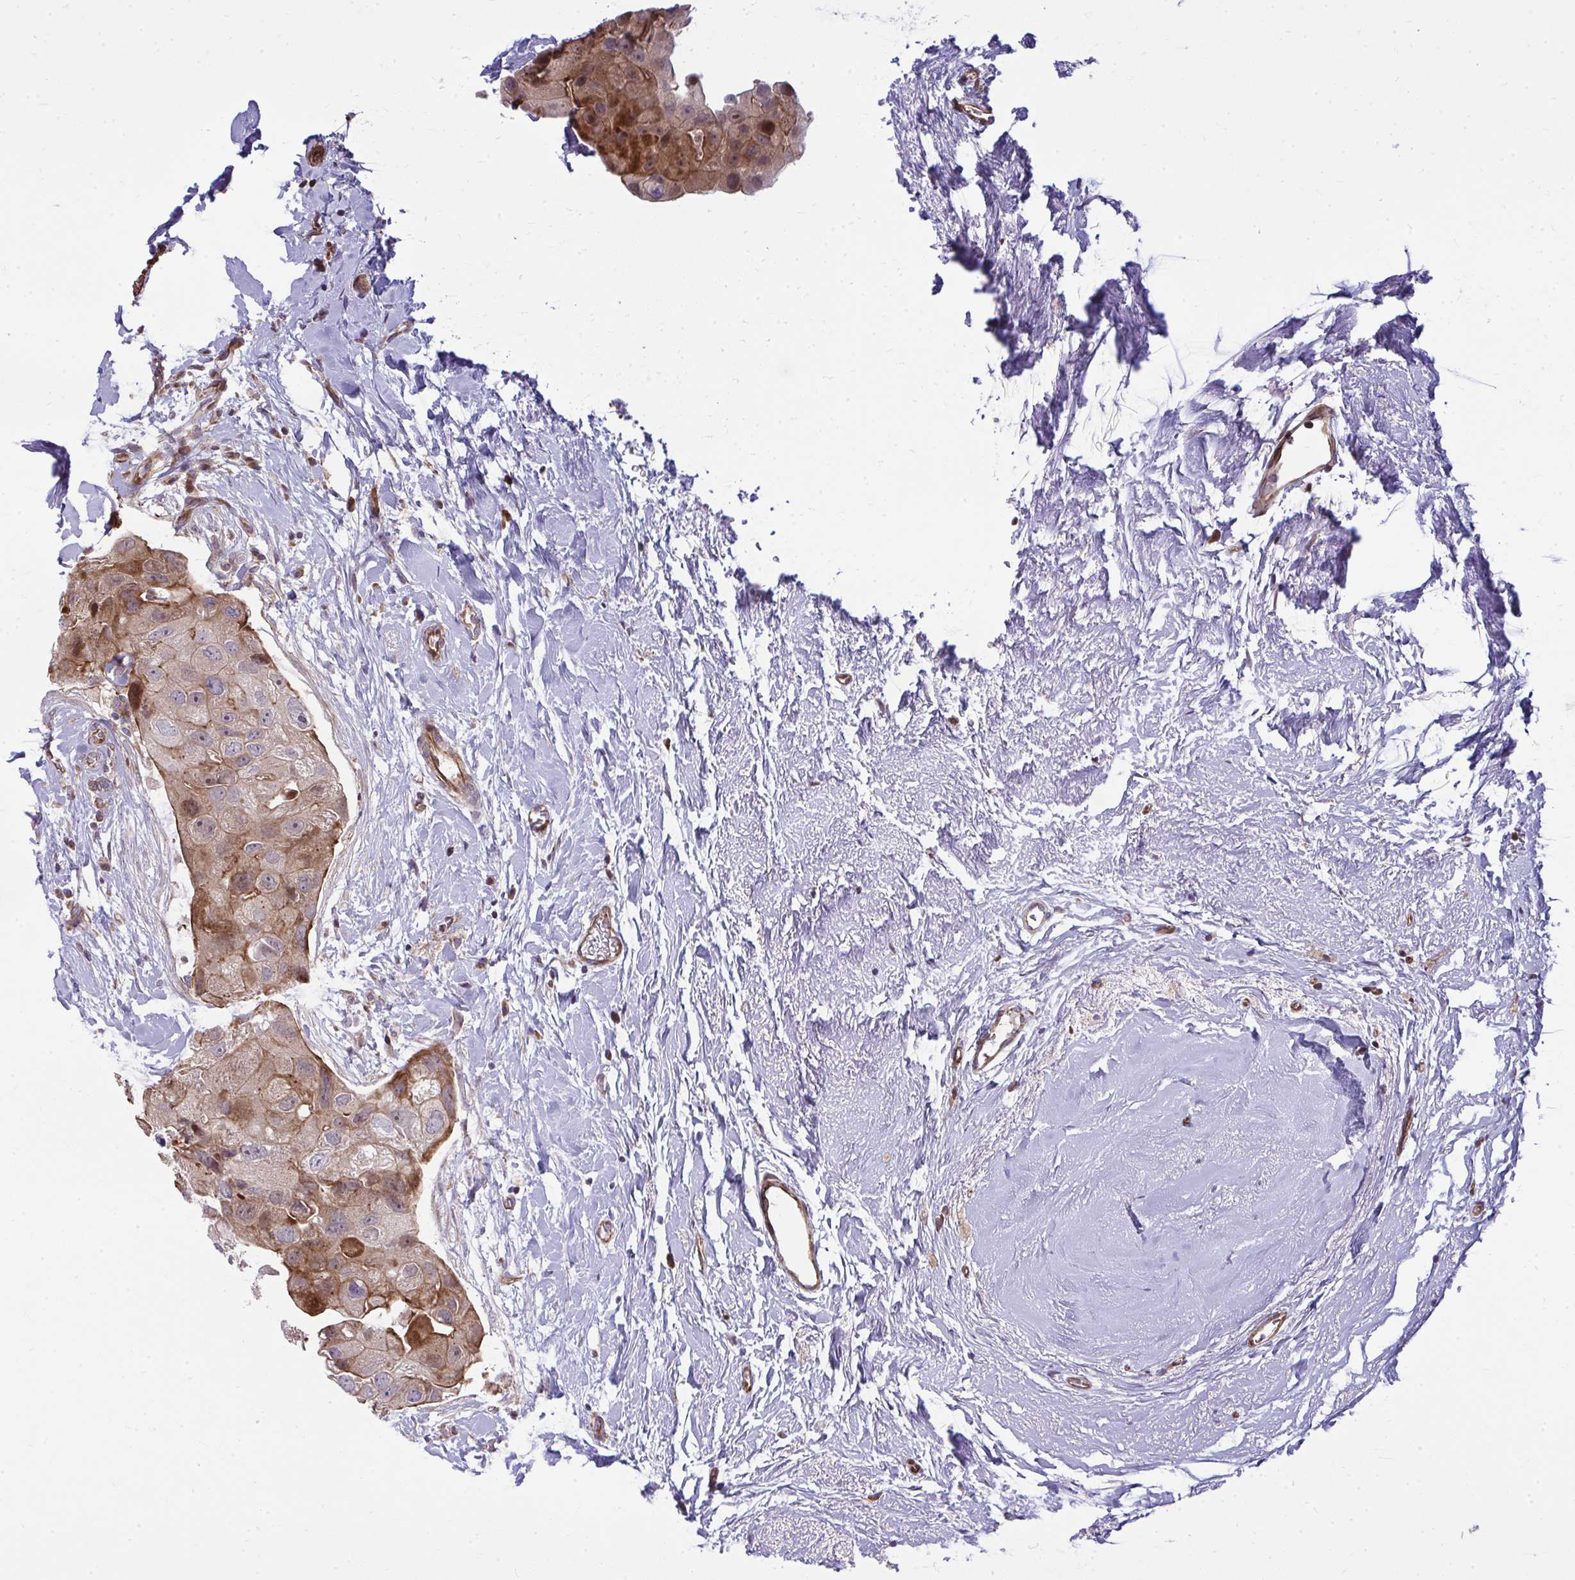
{"staining": {"intensity": "moderate", "quantity": ">75%", "location": "cytoplasmic/membranous"}, "tissue": "breast cancer", "cell_type": "Tumor cells", "image_type": "cancer", "snomed": [{"axis": "morphology", "description": "Duct carcinoma"}, {"axis": "topography", "description": "Breast"}], "caption": "The histopathology image reveals a brown stain indicating the presence of a protein in the cytoplasmic/membranous of tumor cells in breast cancer.", "gene": "ZSCAN9", "patient": {"sex": "female", "age": 43}}